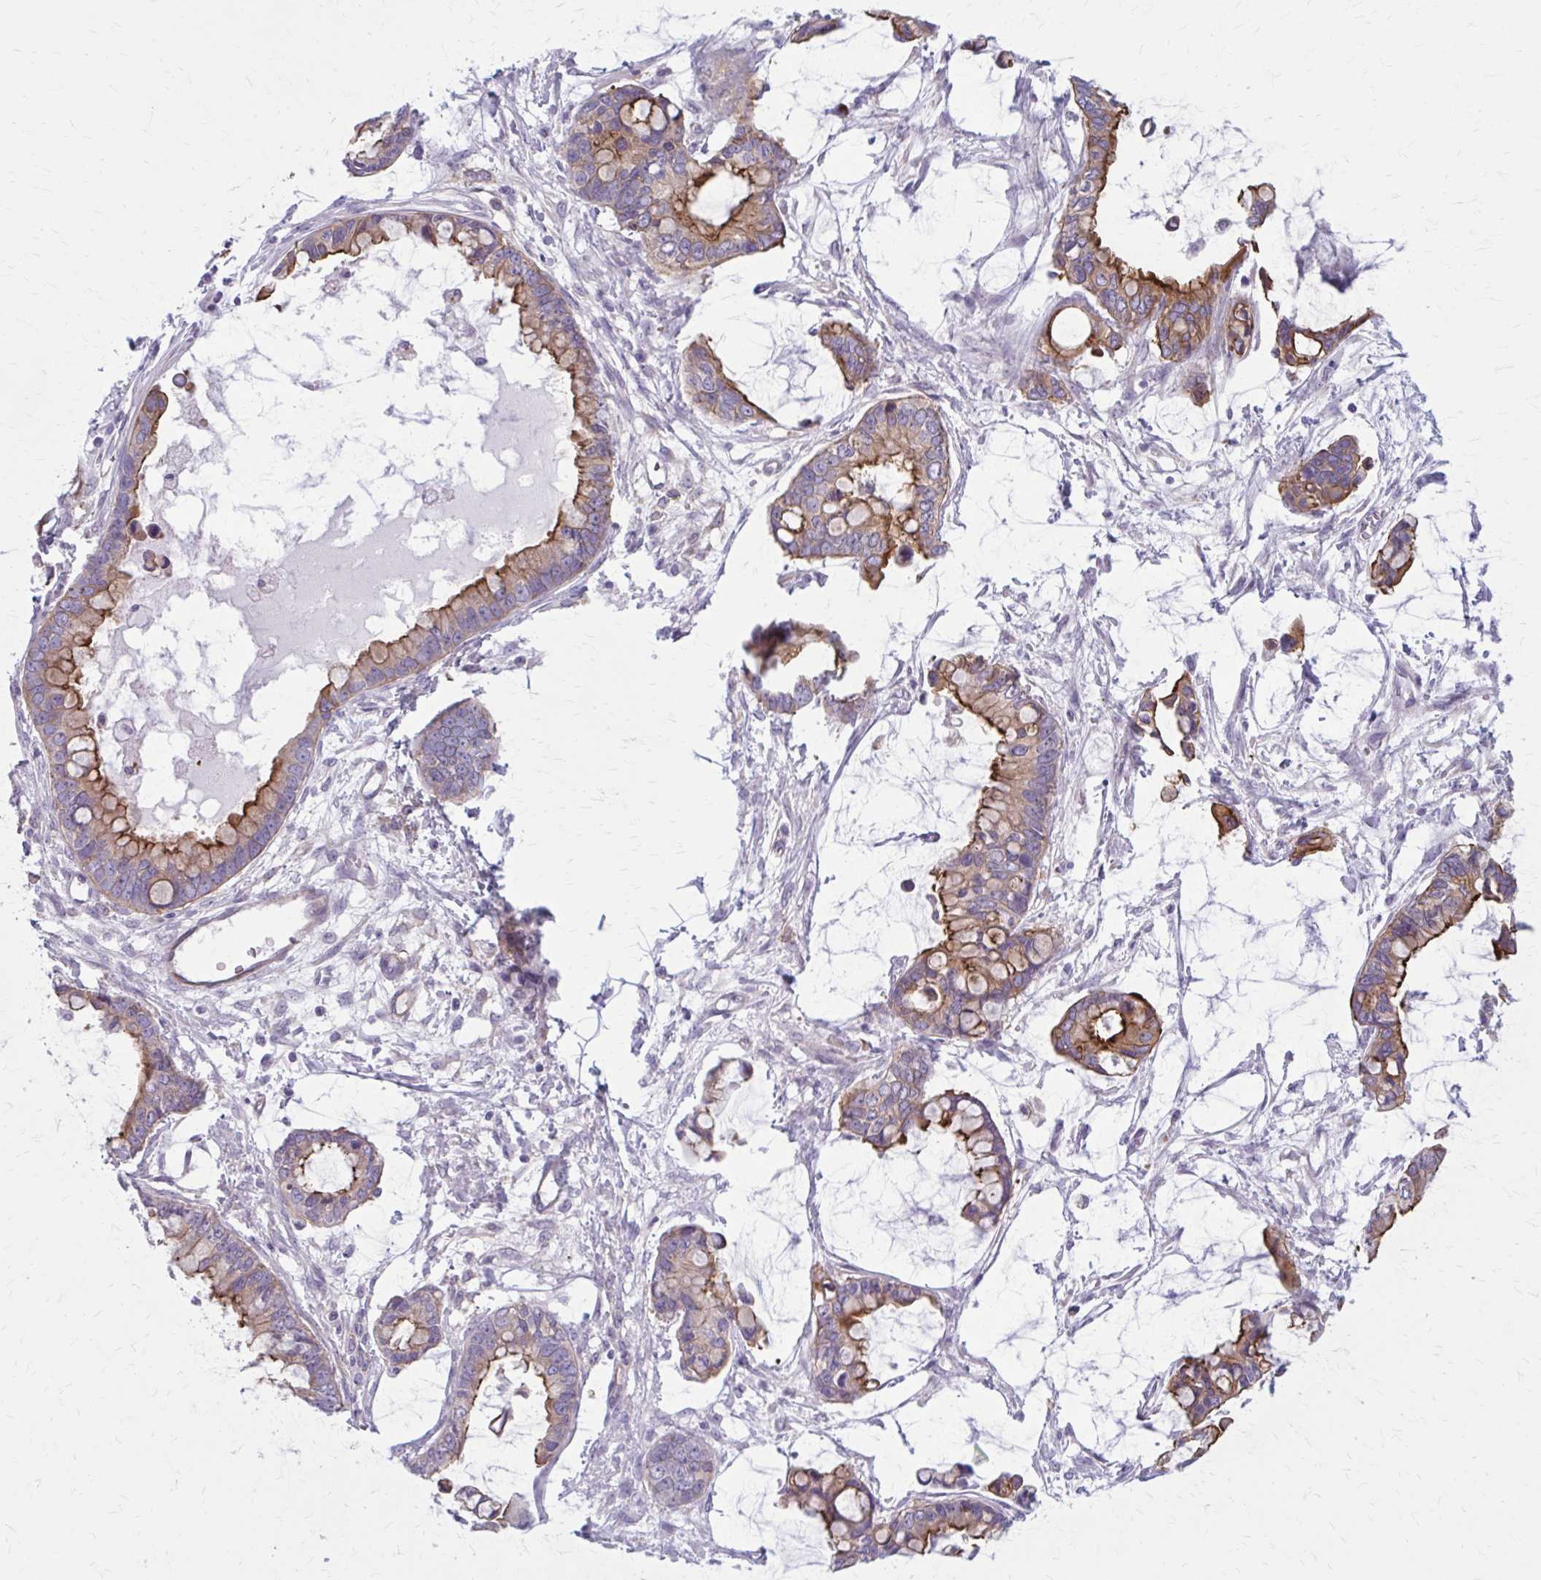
{"staining": {"intensity": "strong", "quantity": "25%-75%", "location": "cytoplasmic/membranous"}, "tissue": "ovarian cancer", "cell_type": "Tumor cells", "image_type": "cancer", "snomed": [{"axis": "morphology", "description": "Cystadenocarcinoma, mucinous, NOS"}, {"axis": "topography", "description": "Ovary"}], "caption": "Protein expression by immunohistochemistry reveals strong cytoplasmic/membranous expression in approximately 25%-75% of tumor cells in ovarian cancer (mucinous cystadenocarcinoma).", "gene": "ZDHHC7", "patient": {"sex": "female", "age": 63}}